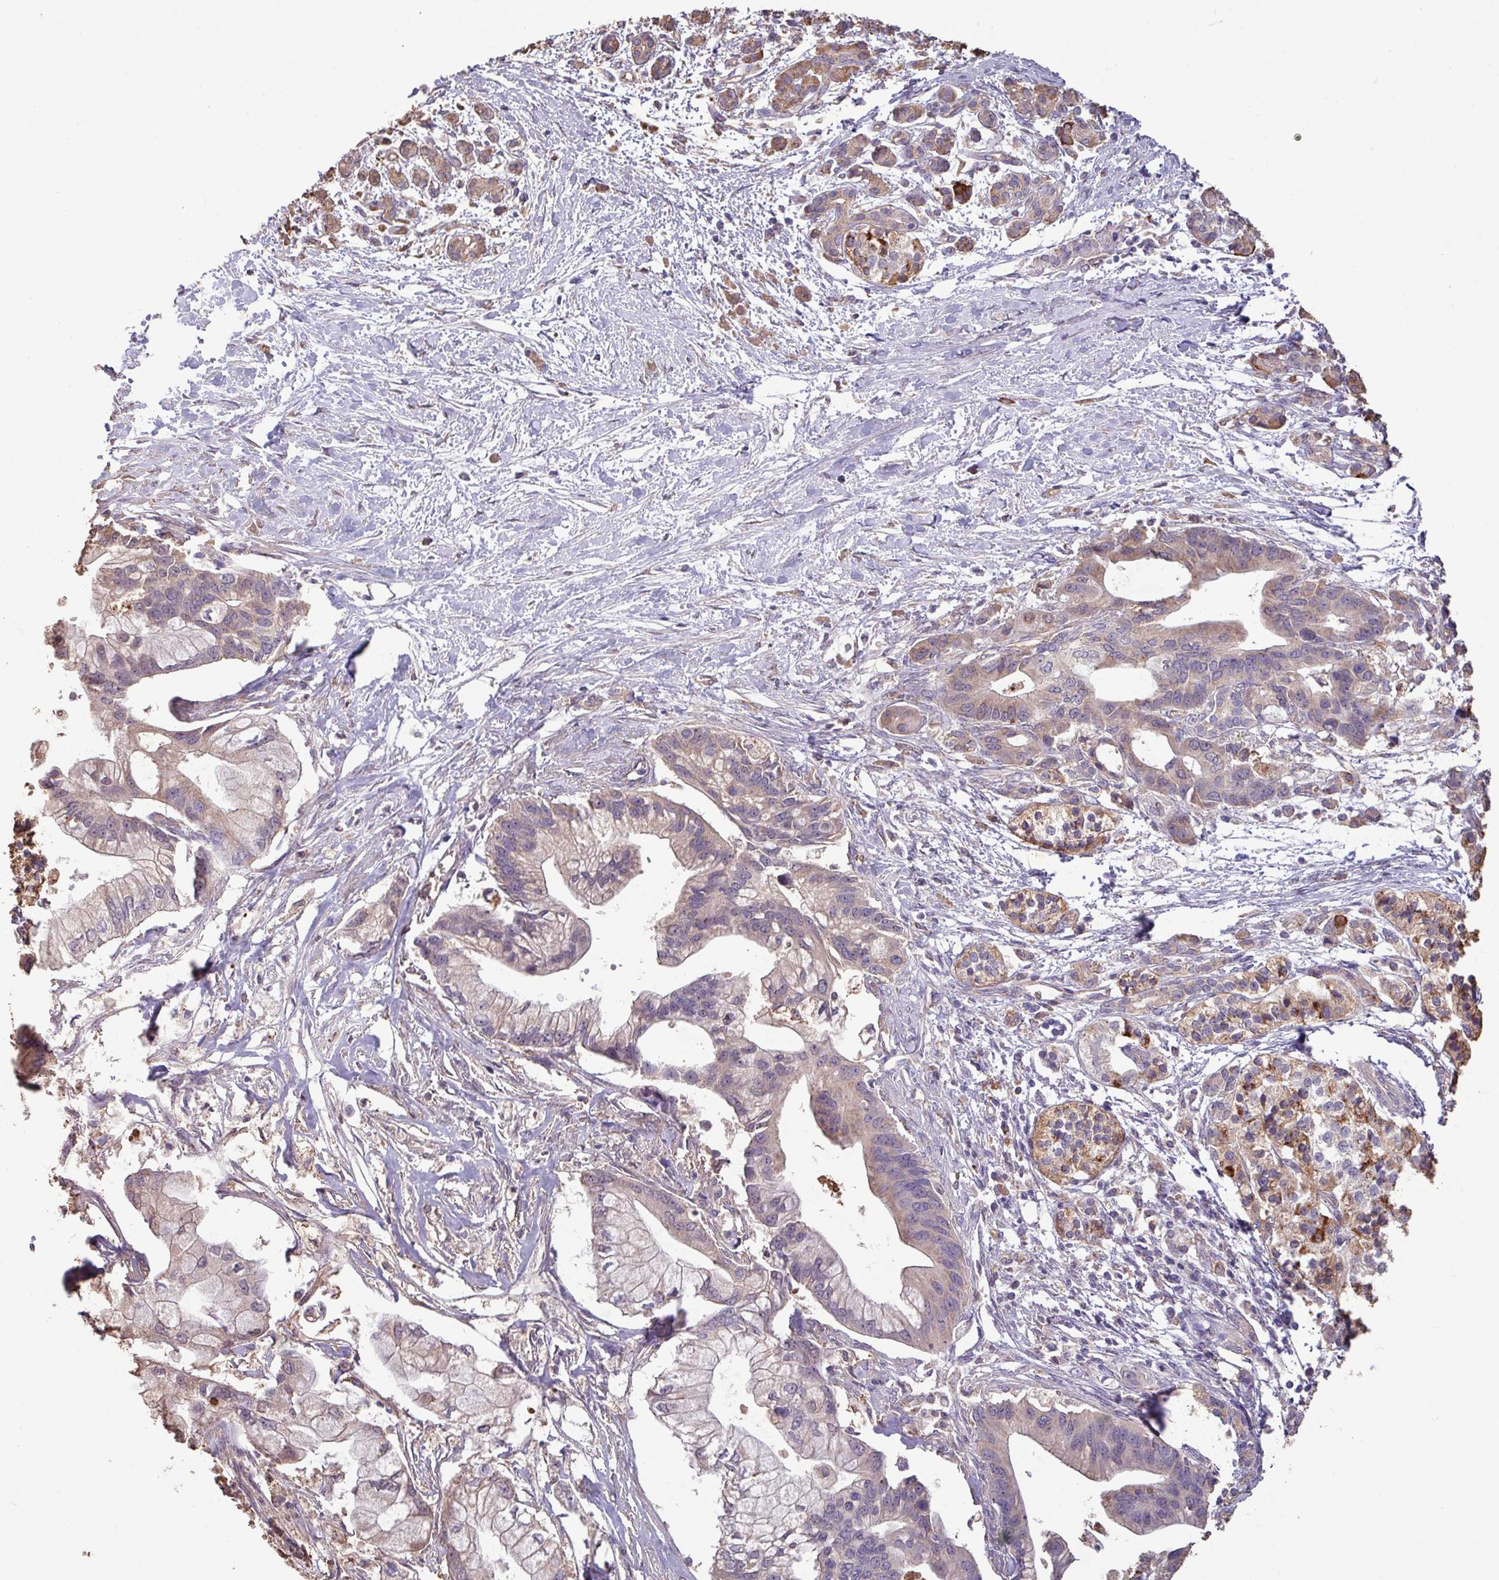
{"staining": {"intensity": "weak", "quantity": "25%-75%", "location": "cytoplasmic/membranous"}, "tissue": "pancreatic cancer", "cell_type": "Tumor cells", "image_type": "cancer", "snomed": [{"axis": "morphology", "description": "Adenocarcinoma, NOS"}, {"axis": "topography", "description": "Pancreas"}], "caption": "There is low levels of weak cytoplasmic/membranous positivity in tumor cells of pancreatic cancer (adenocarcinoma), as demonstrated by immunohistochemical staining (brown color).", "gene": "CAMK2B", "patient": {"sex": "male", "age": 68}}